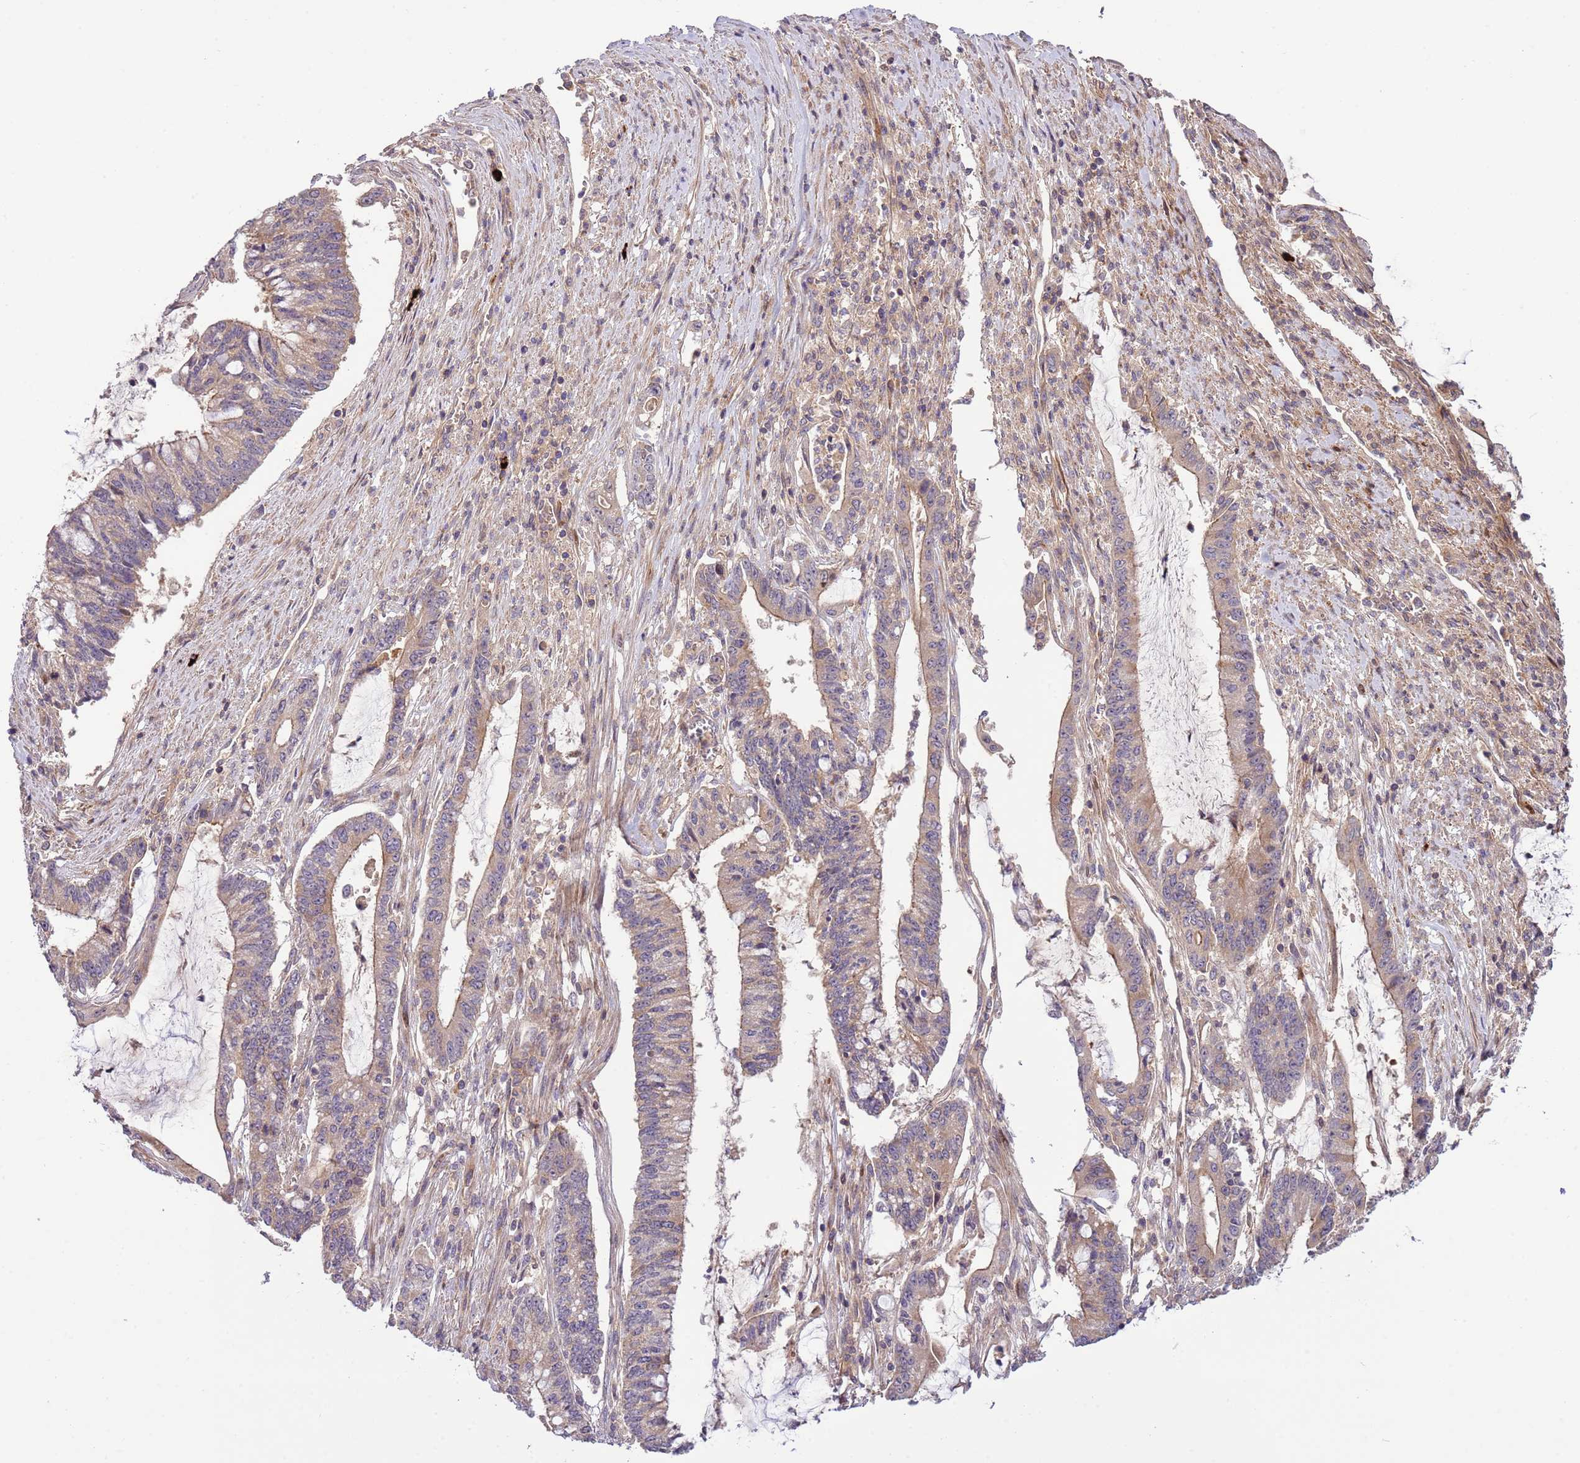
{"staining": {"intensity": "weak", "quantity": "25%-75%", "location": "cytoplasmic/membranous"}, "tissue": "pancreatic cancer", "cell_type": "Tumor cells", "image_type": "cancer", "snomed": [{"axis": "morphology", "description": "Adenocarcinoma, NOS"}, {"axis": "topography", "description": "Pancreas"}], "caption": "The photomicrograph shows immunohistochemical staining of pancreatic cancer (adenocarcinoma). There is weak cytoplasmic/membranous staining is appreciated in approximately 25%-75% of tumor cells. (DAB = brown stain, brightfield microscopy at high magnification).", "gene": "ZNF624", "patient": {"sex": "female", "age": 50}}